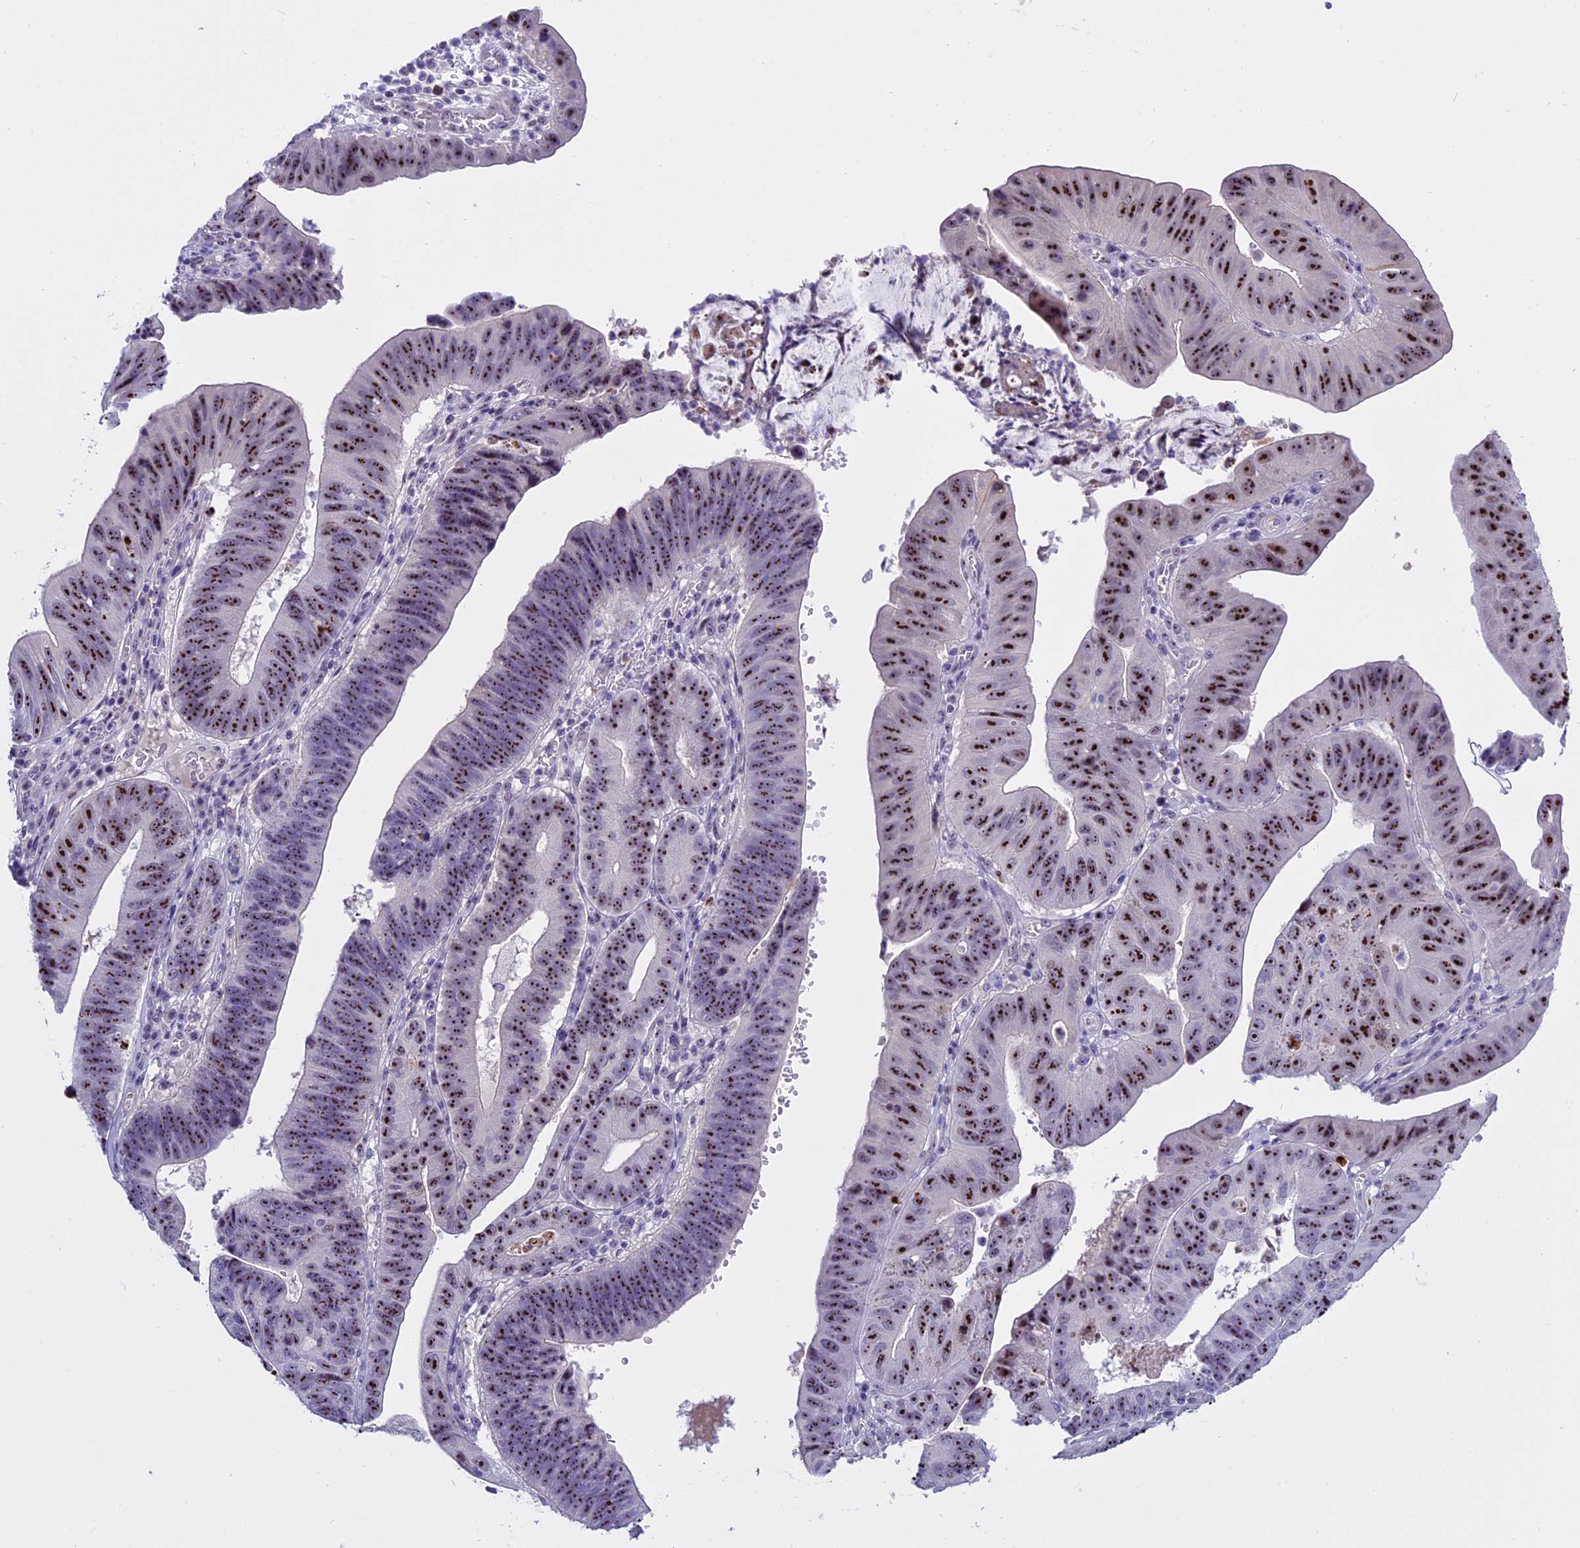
{"staining": {"intensity": "strong", "quantity": ">75%", "location": "nuclear"}, "tissue": "stomach cancer", "cell_type": "Tumor cells", "image_type": "cancer", "snomed": [{"axis": "morphology", "description": "Adenocarcinoma, NOS"}, {"axis": "topography", "description": "Stomach"}], "caption": "Immunohistochemical staining of stomach adenocarcinoma demonstrates strong nuclear protein staining in about >75% of tumor cells. (IHC, brightfield microscopy, high magnification).", "gene": "TBL3", "patient": {"sex": "male", "age": 59}}